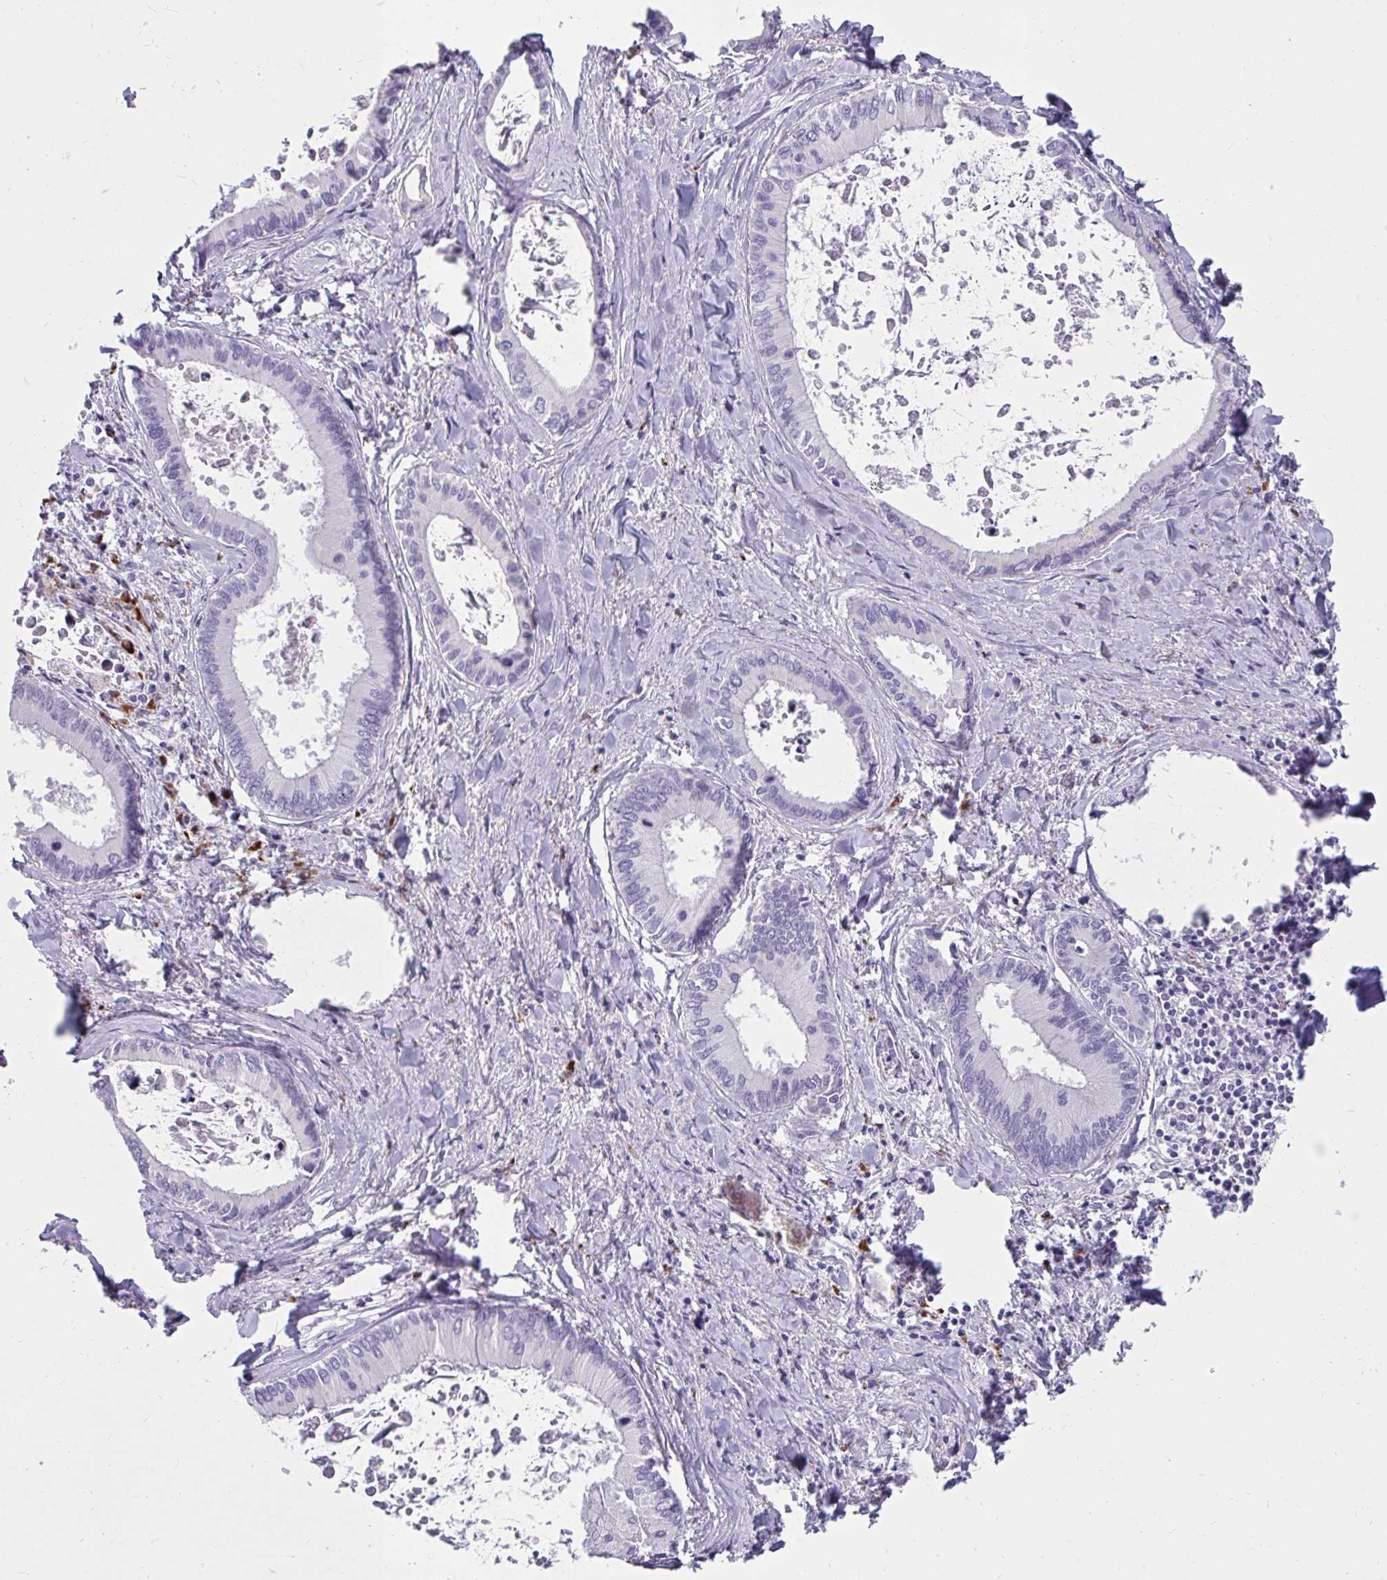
{"staining": {"intensity": "negative", "quantity": "none", "location": "none"}, "tissue": "liver cancer", "cell_type": "Tumor cells", "image_type": "cancer", "snomed": [{"axis": "morphology", "description": "Cholangiocarcinoma"}, {"axis": "topography", "description": "Liver"}], "caption": "There is no significant positivity in tumor cells of liver cancer (cholangiocarcinoma).", "gene": "CTSZ", "patient": {"sex": "male", "age": 66}}